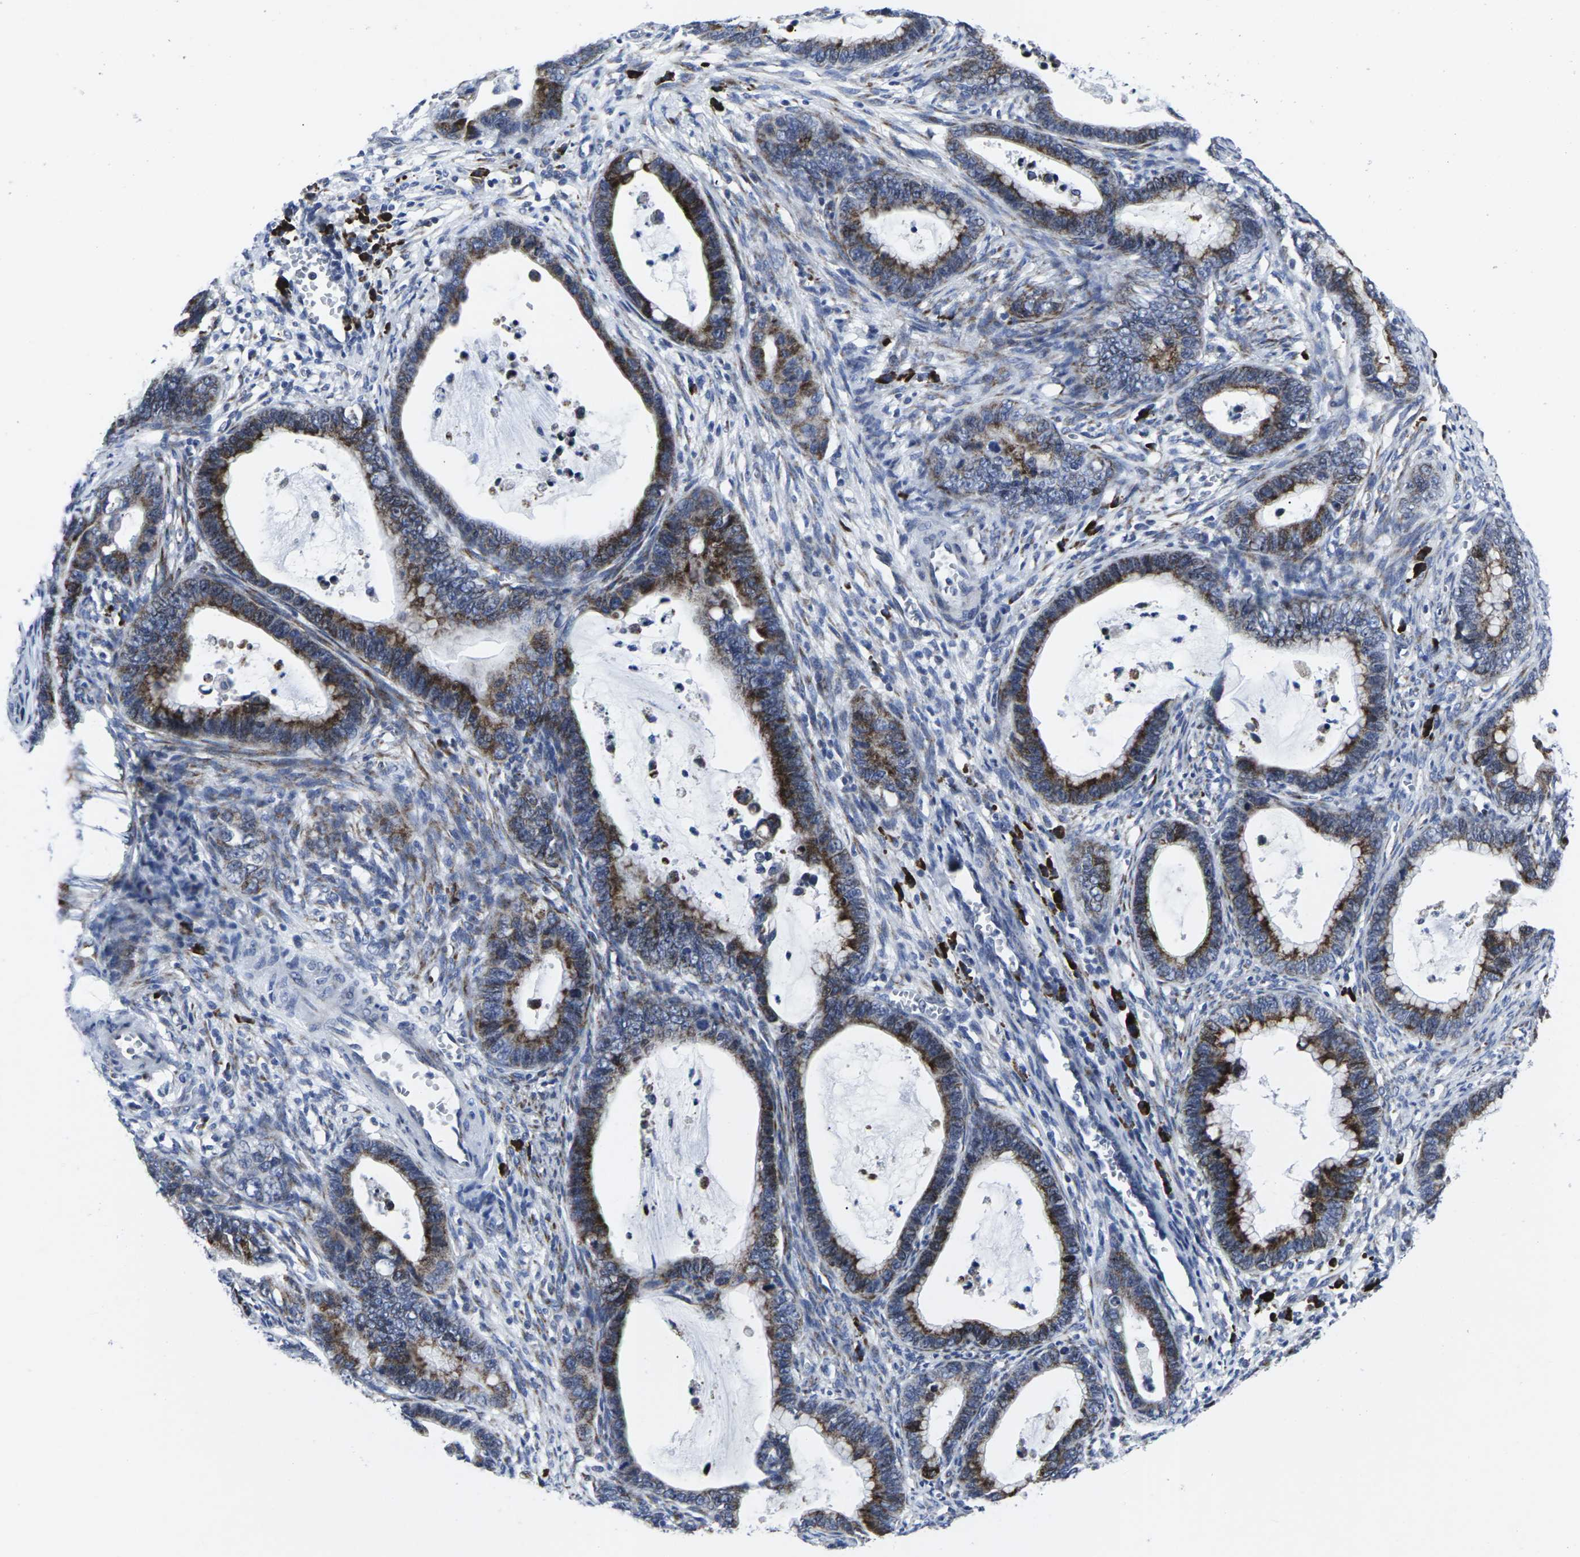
{"staining": {"intensity": "strong", "quantity": ">75%", "location": "cytoplasmic/membranous"}, "tissue": "cervical cancer", "cell_type": "Tumor cells", "image_type": "cancer", "snomed": [{"axis": "morphology", "description": "Adenocarcinoma, NOS"}, {"axis": "topography", "description": "Cervix"}], "caption": "Cervical cancer stained with DAB IHC demonstrates high levels of strong cytoplasmic/membranous staining in about >75% of tumor cells.", "gene": "RPN1", "patient": {"sex": "female", "age": 44}}